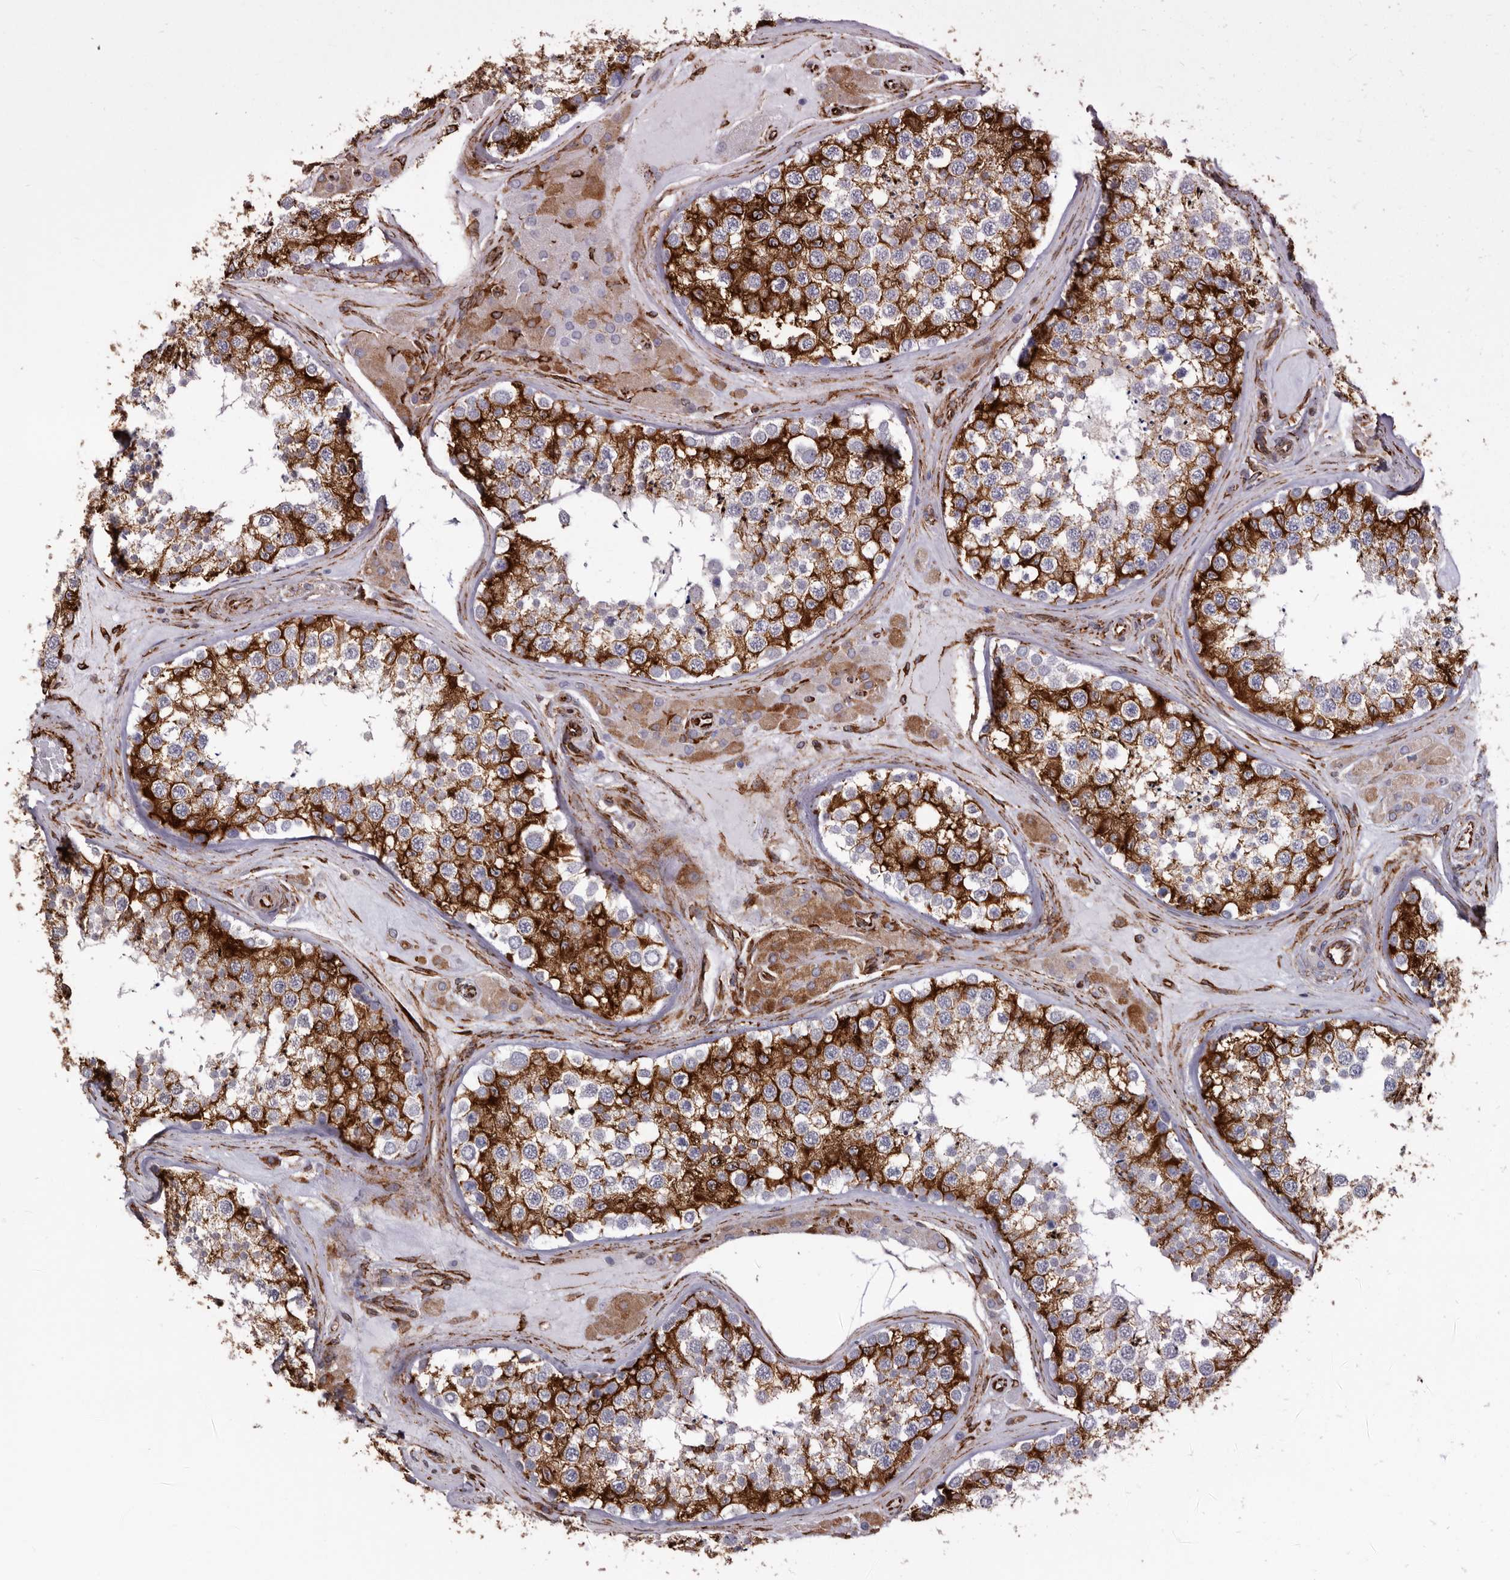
{"staining": {"intensity": "strong", "quantity": "25%-75%", "location": "cytoplasmic/membranous"}, "tissue": "testis", "cell_type": "Cells in seminiferous ducts", "image_type": "normal", "snomed": [{"axis": "morphology", "description": "Normal tissue, NOS"}, {"axis": "topography", "description": "Testis"}], "caption": "Normal testis reveals strong cytoplasmic/membranous positivity in about 25%-75% of cells in seminiferous ducts, visualized by immunohistochemistry.", "gene": "SEMA3E", "patient": {"sex": "male", "age": 46}}